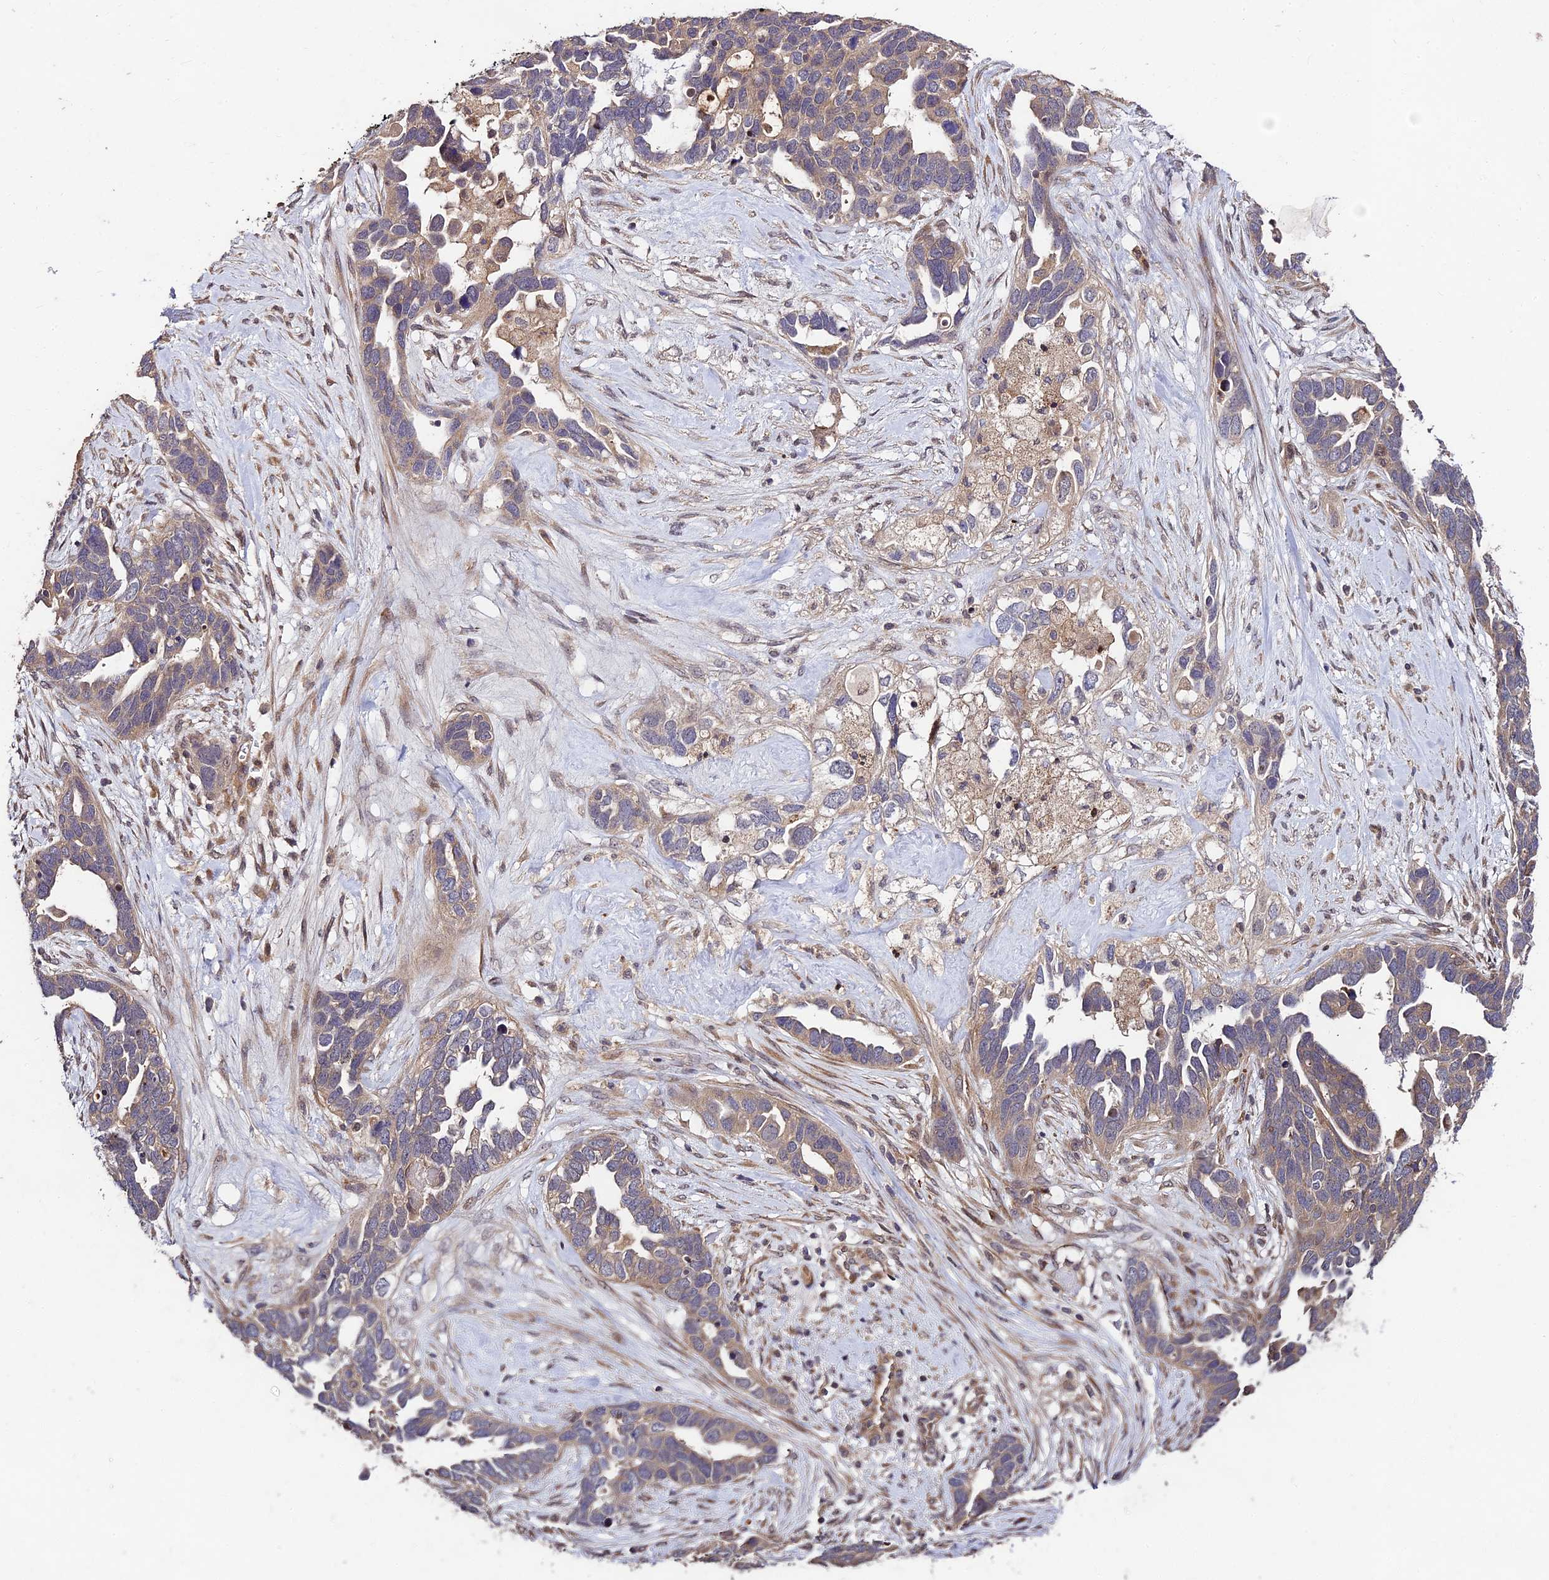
{"staining": {"intensity": "weak", "quantity": "<25%", "location": "cytoplasmic/membranous"}, "tissue": "ovarian cancer", "cell_type": "Tumor cells", "image_type": "cancer", "snomed": [{"axis": "morphology", "description": "Cystadenocarcinoma, serous, NOS"}, {"axis": "topography", "description": "Ovary"}], "caption": "Tumor cells are negative for protein expression in human ovarian cancer.", "gene": "MKKS", "patient": {"sex": "female", "age": 54}}